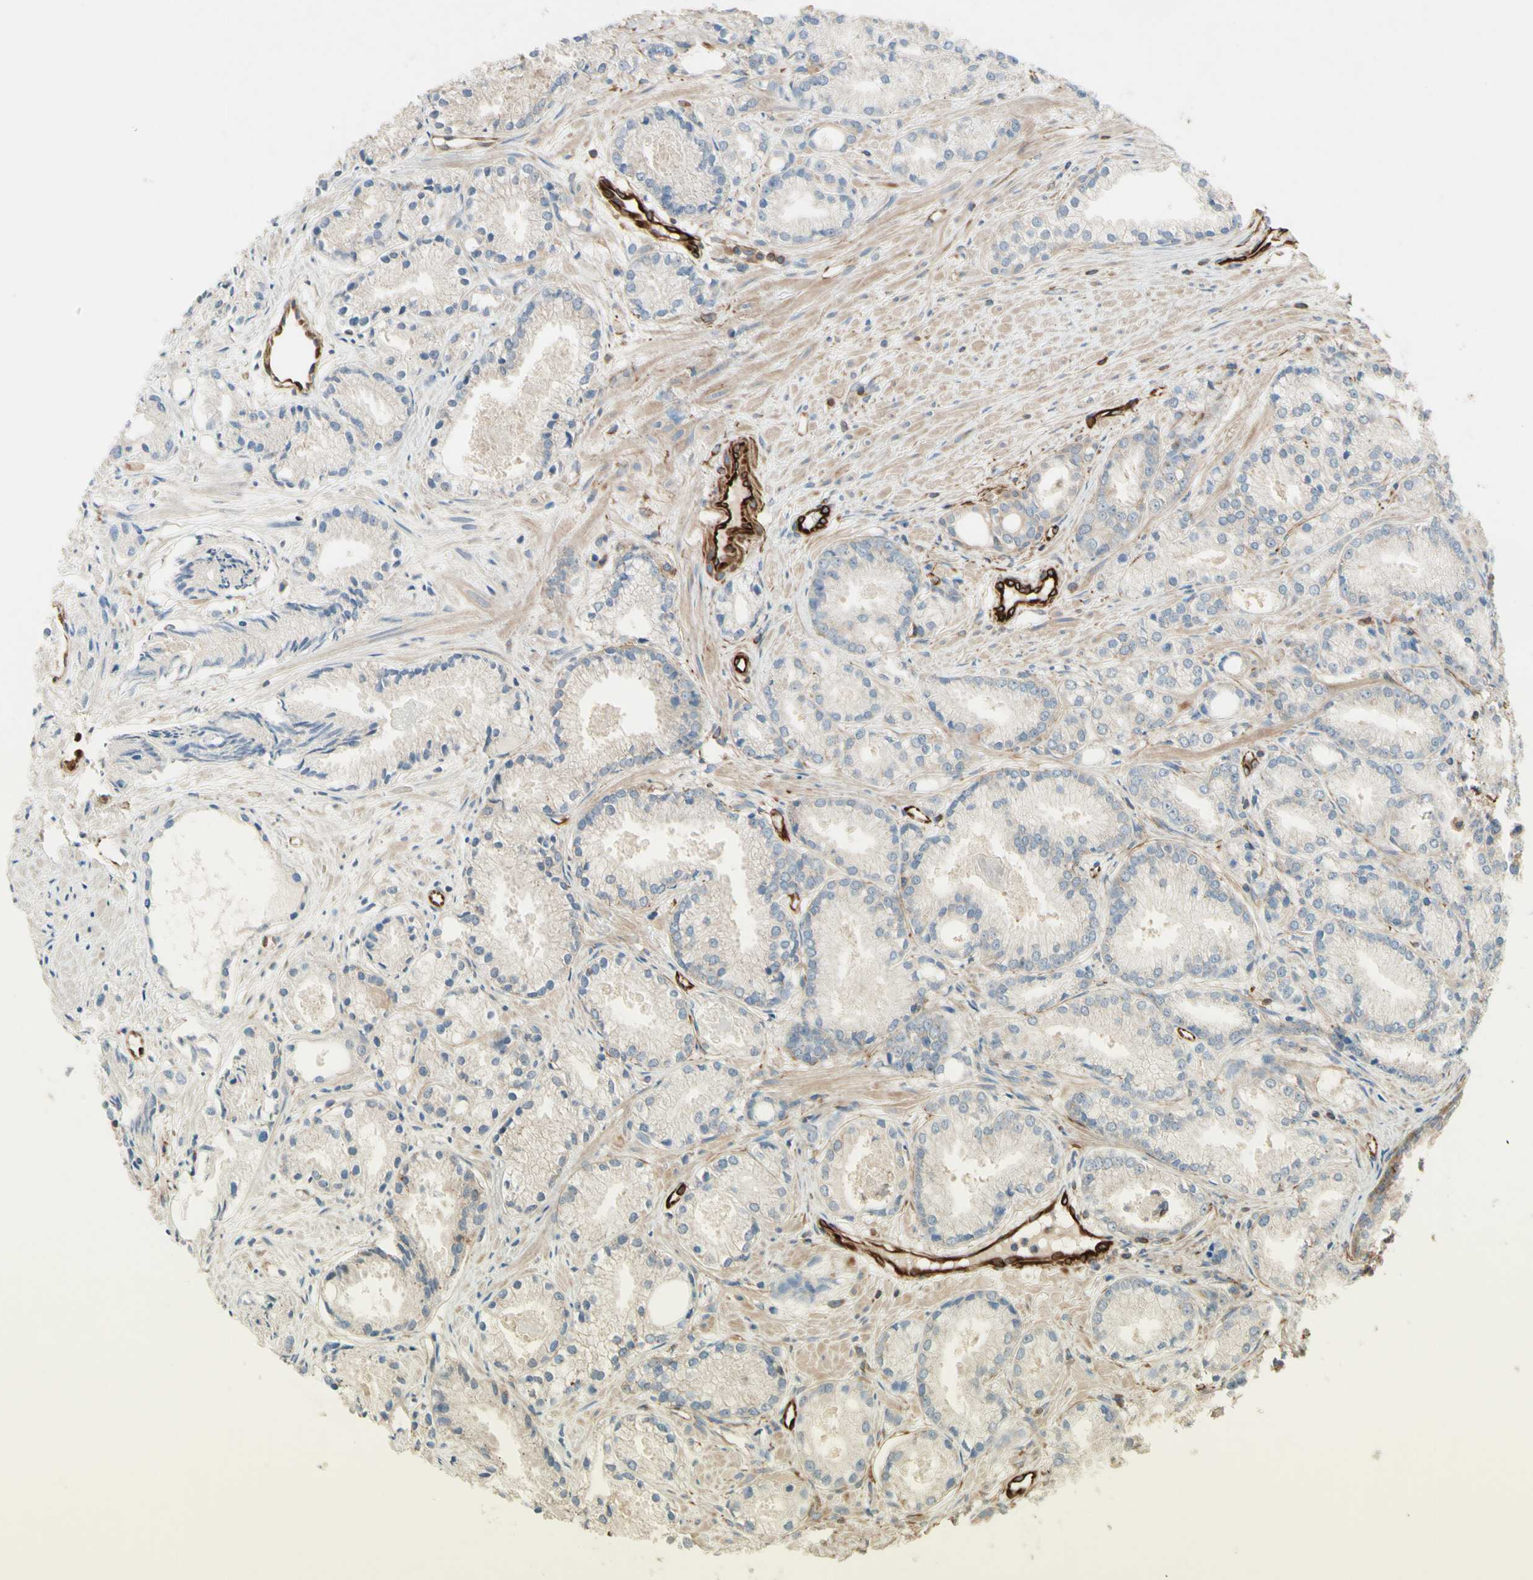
{"staining": {"intensity": "weak", "quantity": "<25%", "location": "cytoplasmic/membranous"}, "tissue": "prostate cancer", "cell_type": "Tumor cells", "image_type": "cancer", "snomed": [{"axis": "morphology", "description": "Adenocarcinoma, Low grade"}, {"axis": "topography", "description": "Prostate"}], "caption": "Tumor cells show no significant protein staining in low-grade adenocarcinoma (prostate).", "gene": "TRAF2", "patient": {"sex": "male", "age": 72}}